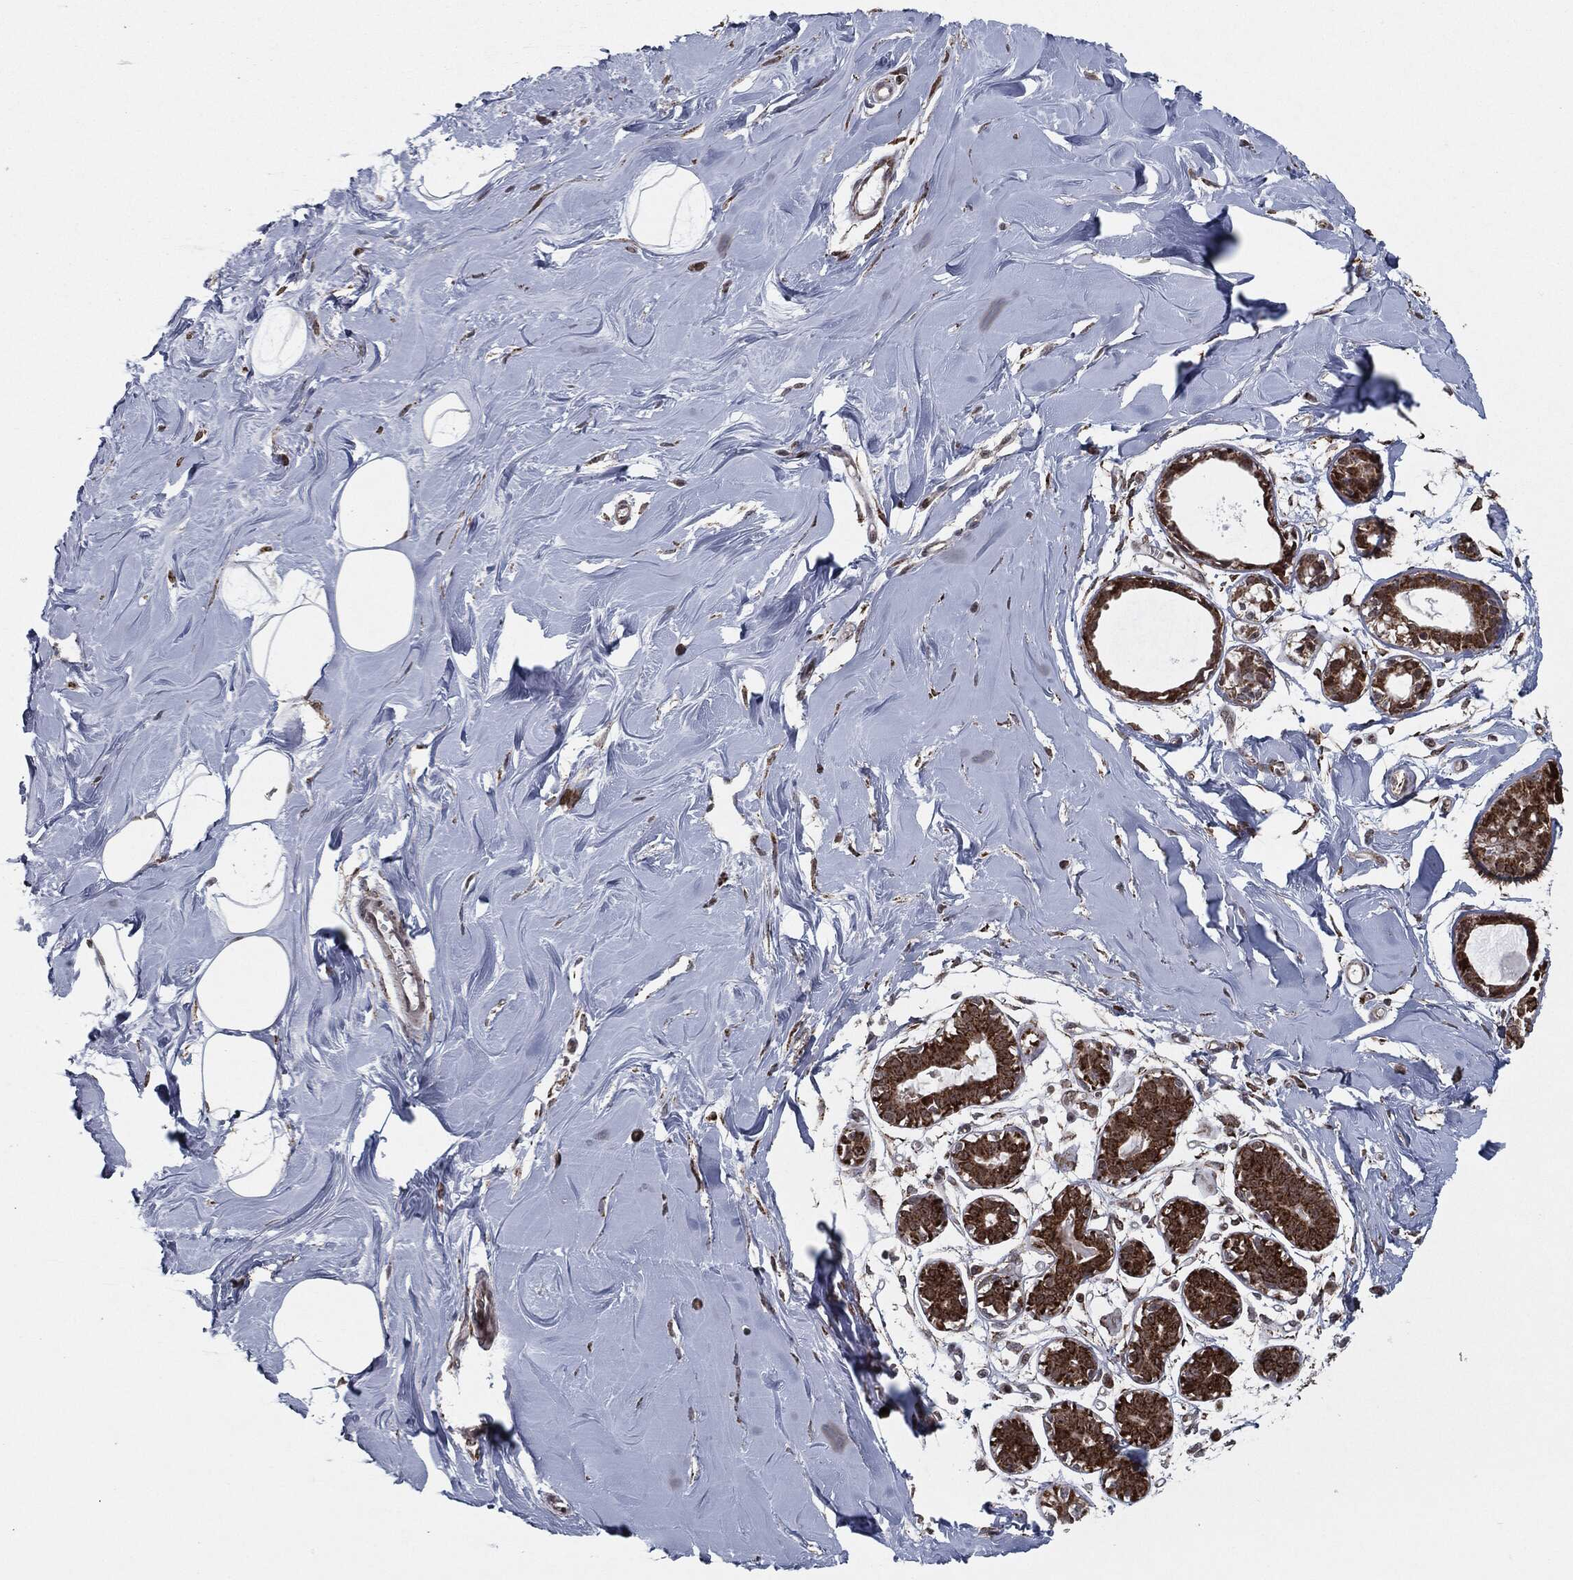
{"staining": {"intensity": "negative", "quantity": "none", "location": "none"}, "tissue": "adipose tissue", "cell_type": "Adipocytes", "image_type": "normal", "snomed": [{"axis": "morphology", "description": "Normal tissue, NOS"}, {"axis": "topography", "description": "Breast"}], "caption": "A histopathology image of adipose tissue stained for a protein exhibits no brown staining in adipocytes. Brightfield microscopy of immunohistochemistry stained with DAB (brown) and hematoxylin (blue), captured at high magnification.", "gene": "CHCHD2", "patient": {"sex": "female", "age": 49}}